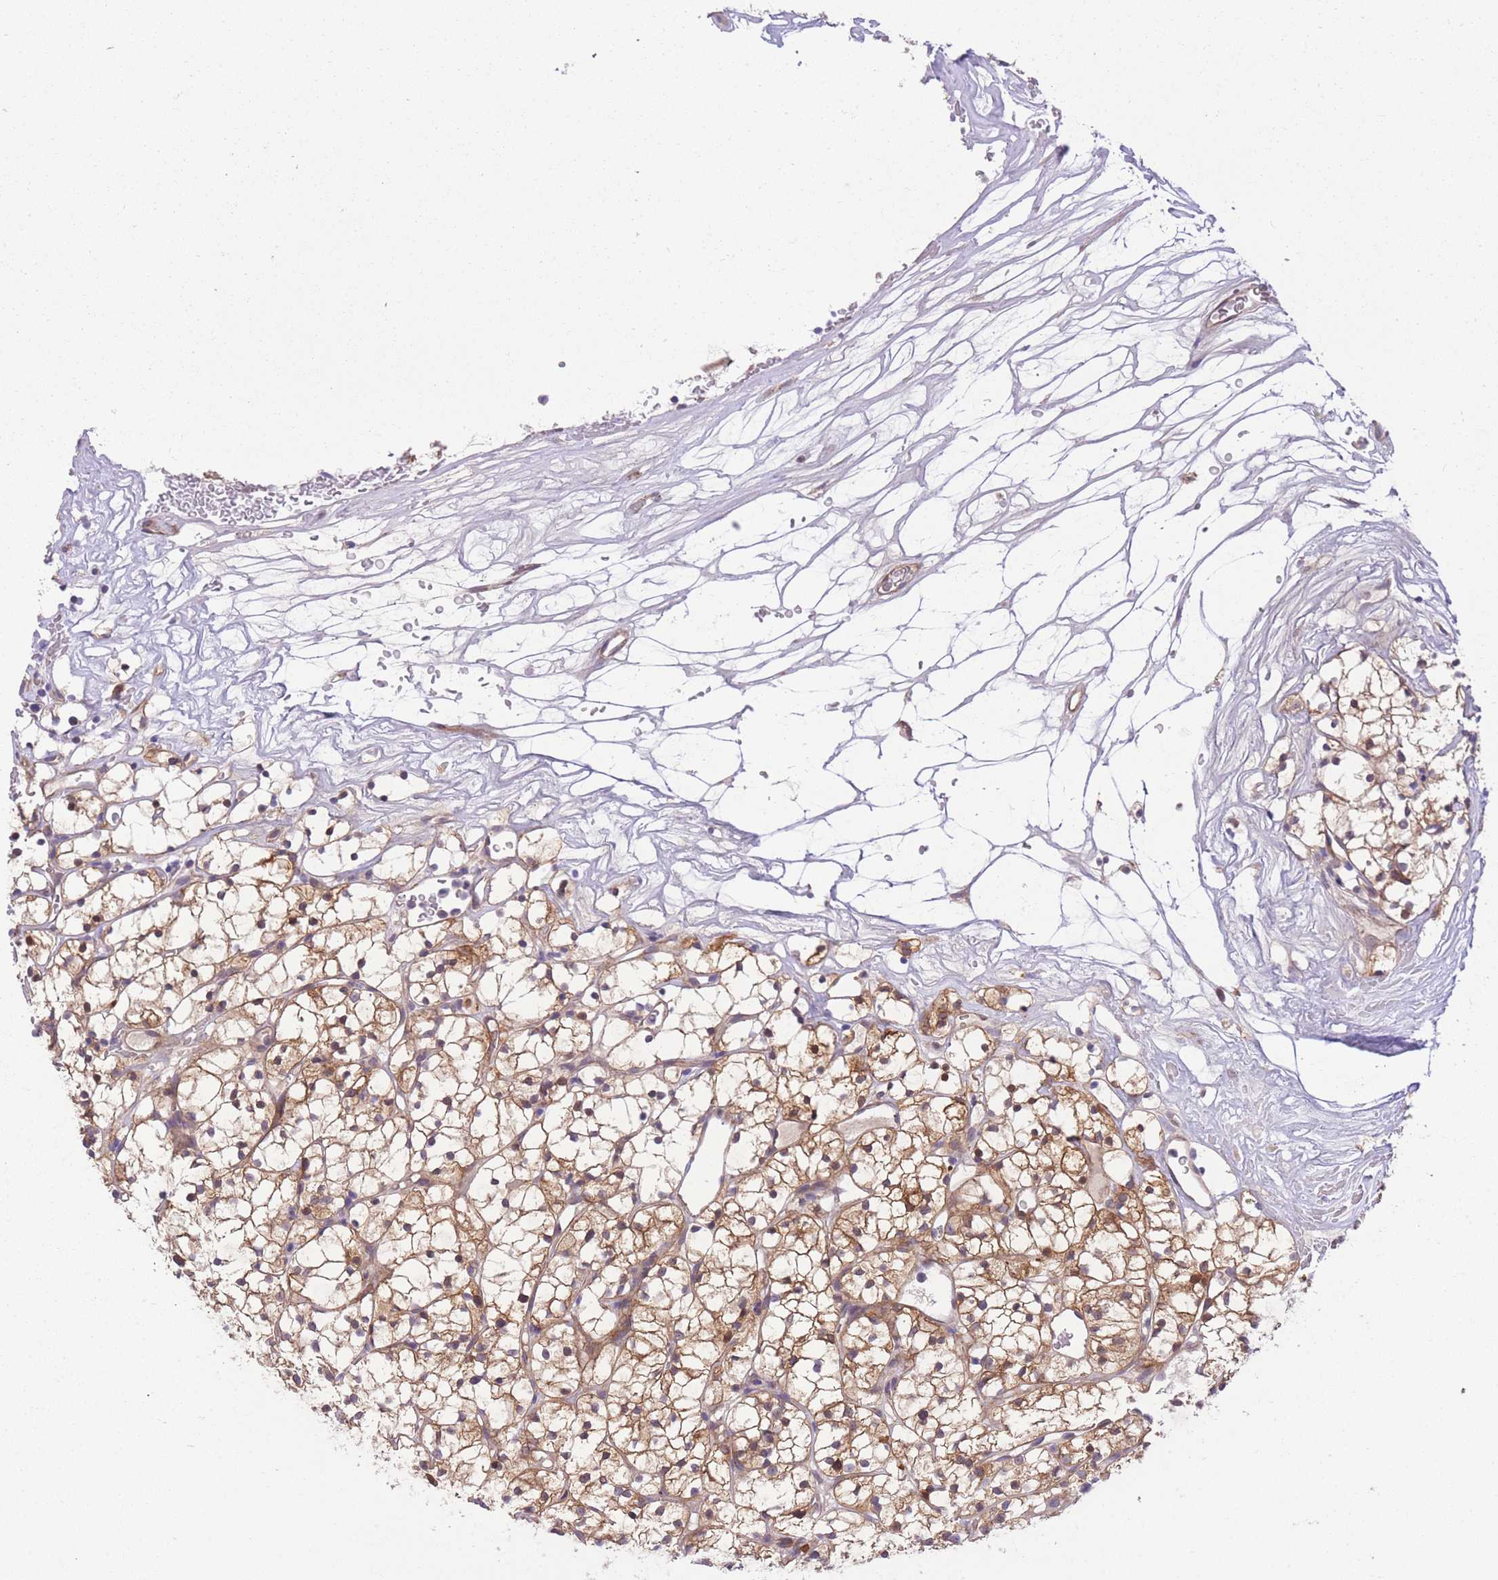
{"staining": {"intensity": "moderate", "quantity": ">75%", "location": "cytoplasmic/membranous"}, "tissue": "renal cancer", "cell_type": "Tumor cells", "image_type": "cancer", "snomed": [{"axis": "morphology", "description": "Adenocarcinoma, NOS"}, {"axis": "topography", "description": "Kidney"}], "caption": "A photomicrograph showing moderate cytoplasmic/membranous positivity in about >75% of tumor cells in renal cancer, as visualized by brown immunohistochemical staining.", "gene": "CHAC1", "patient": {"sex": "female", "age": 64}}